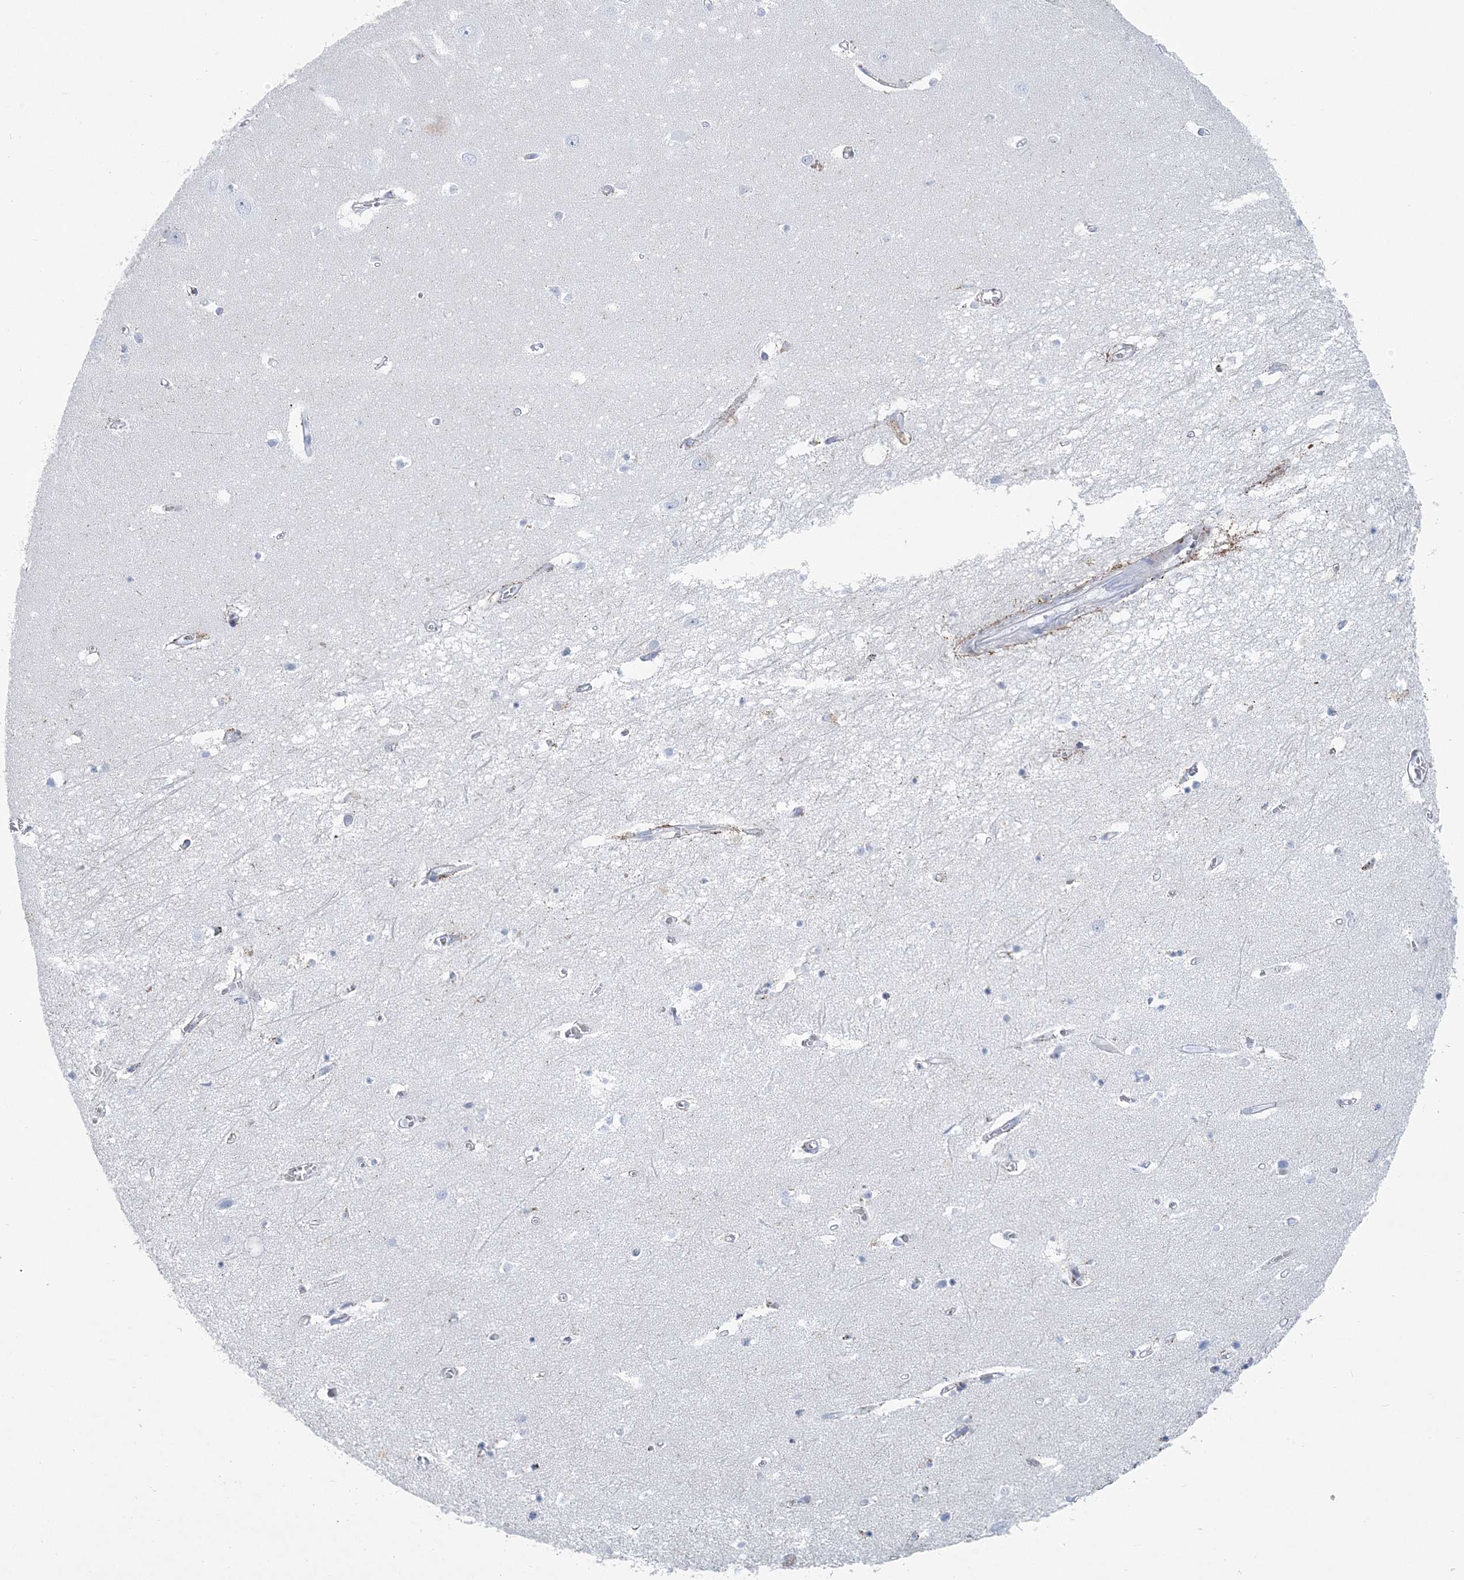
{"staining": {"intensity": "negative", "quantity": "none", "location": "none"}, "tissue": "hippocampus", "cell_type": "Glial cells", "image_type": "normal", "snomed": [{"axis": "morphology", "description": "Normal tissue, NOS"}, {"axis": "topography", "description": "Hippocampus"}], "caption": "DAB immunohistochemical staining of benign hippocampus displays no significant staining in glial cells. (DAB (3,3'-diaminobenzidine) IHC, high magnification).", "gene": "NKX6", "patient": {"sex": "female", "age": 64}}